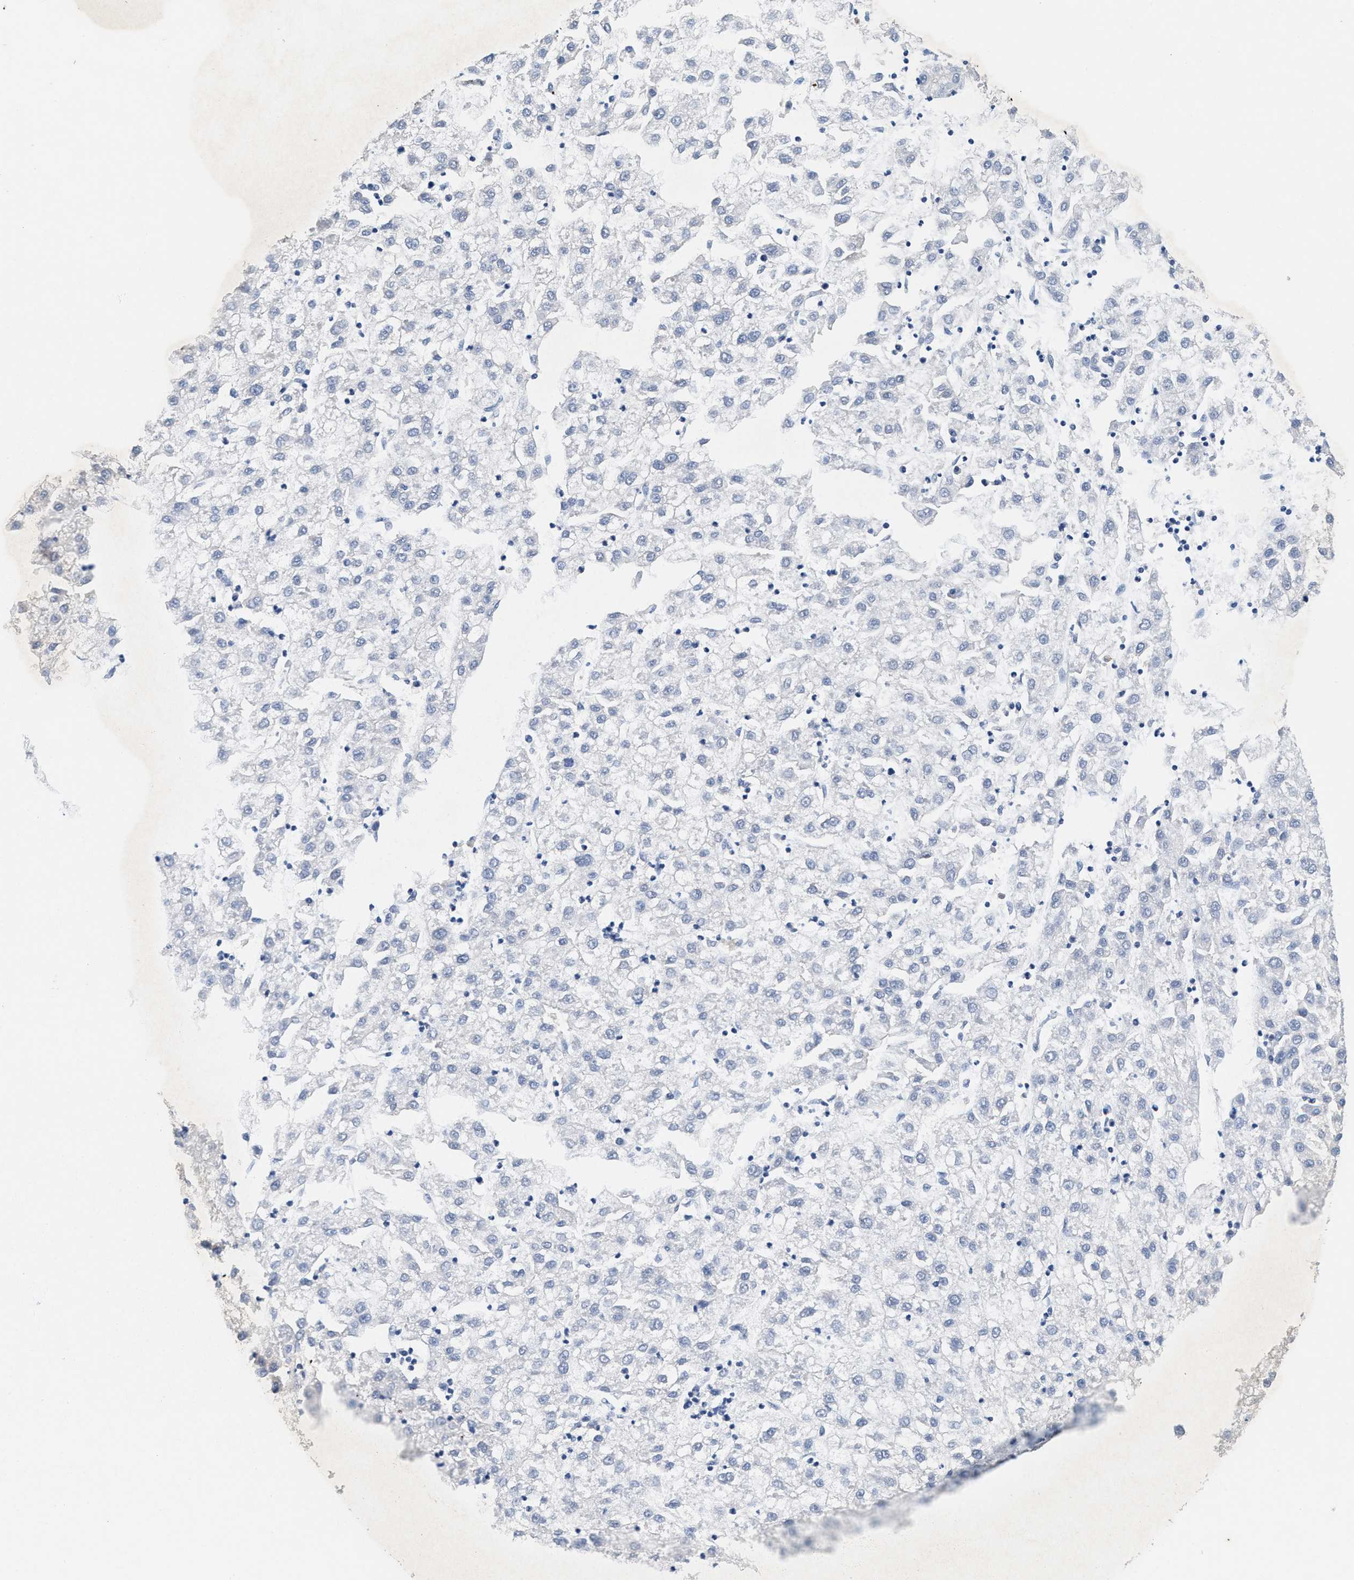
{"staining": {"intensity": "negative", "quantity": "none", "location": "none"}, "tissue": "liver cancer", "cell_type": "Tumor cells", "image_type": "cancer", "snomed": [{"axis": "morphology", "description": "Carcinoma, Hepatocellular, NOS"}, {"axis": "topography", "description": "Liver"}], "caption": "DAB immunohistochemical staining of human liver cancer (hepatocellular carcinoma) demonstrates no significant positivity in tumor cells.", "gene": "CPA2", "patient": {"sex": "male", "age": 72}}